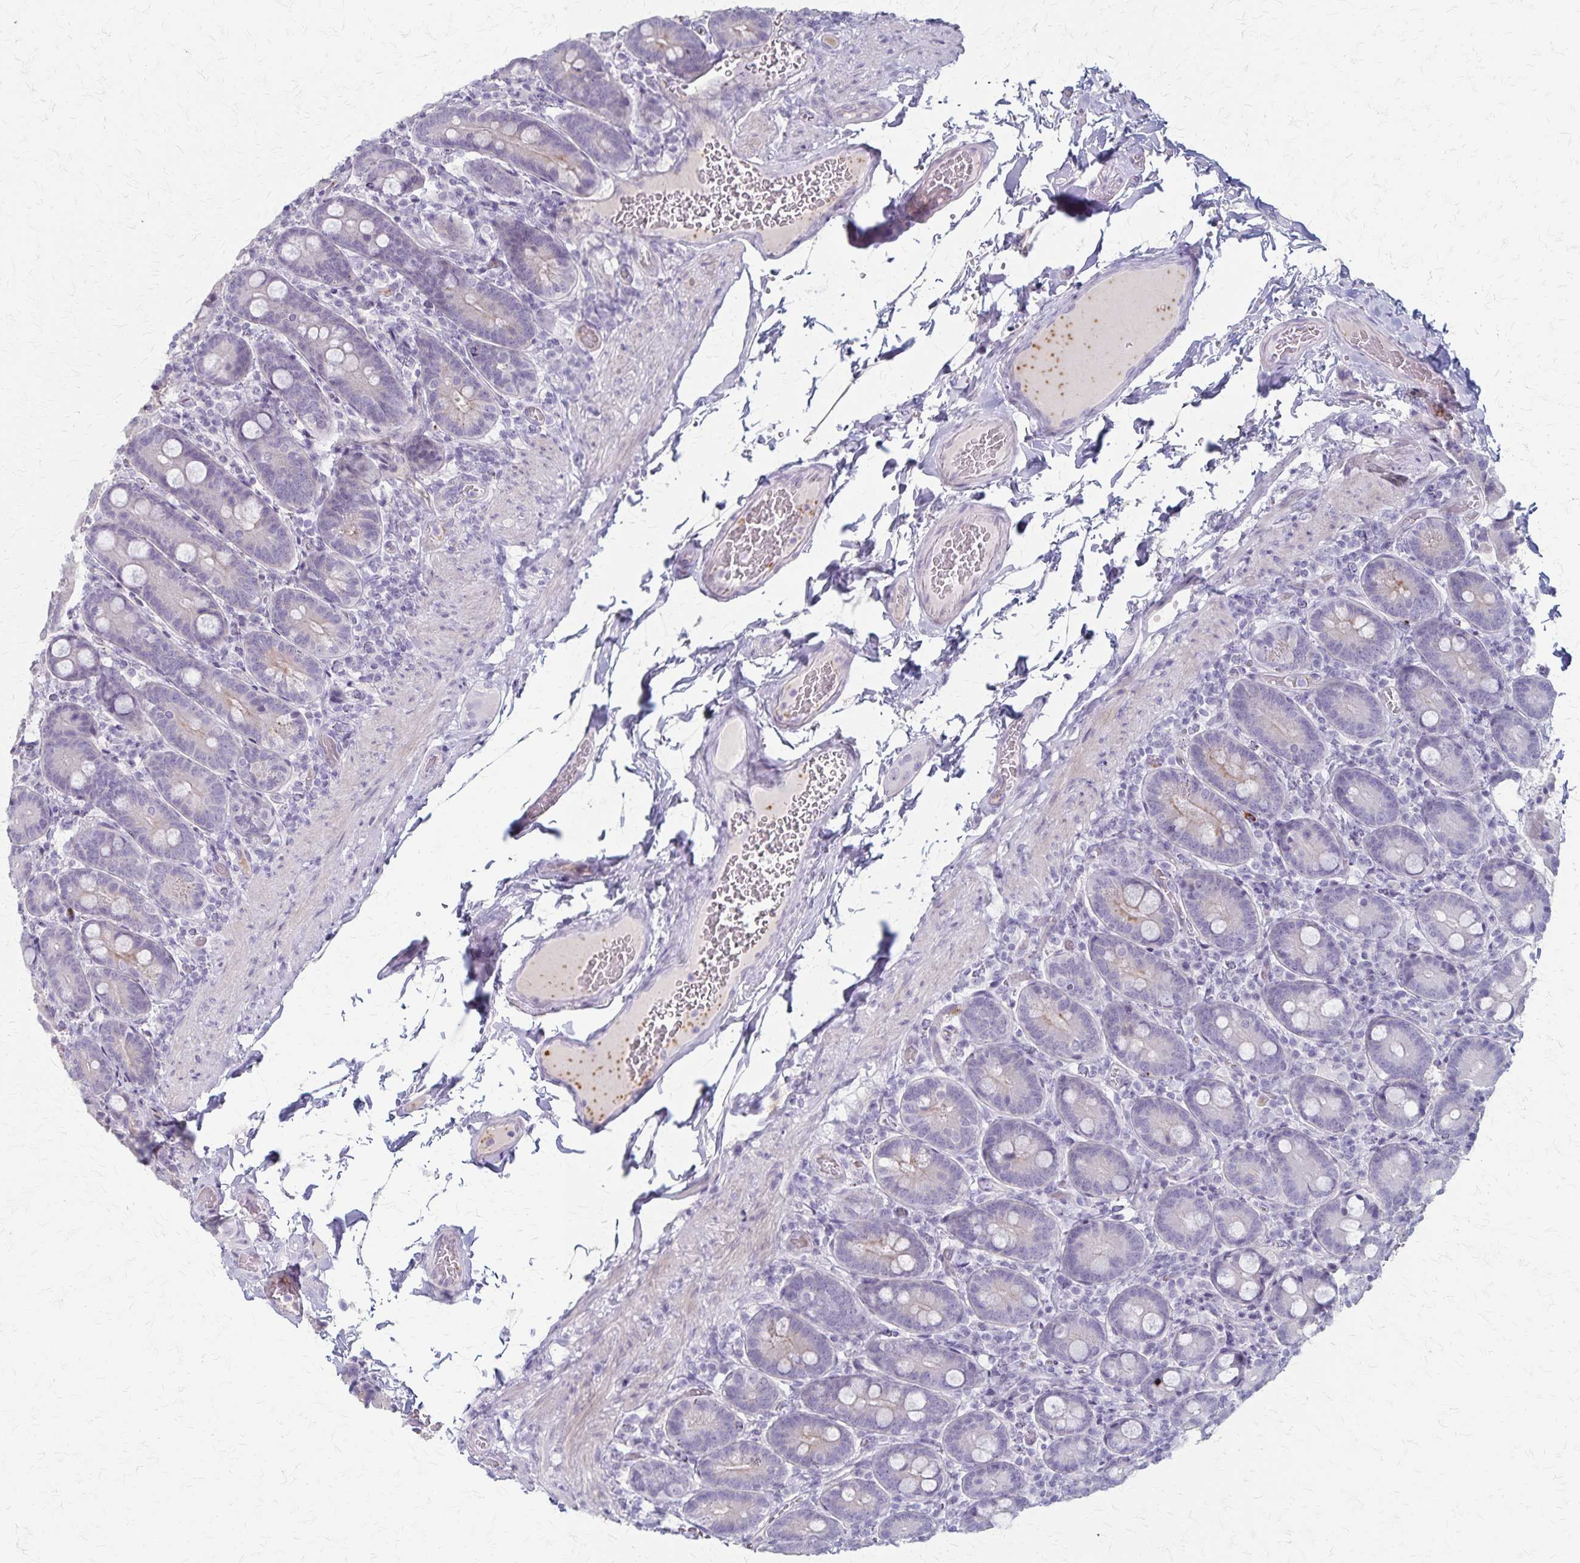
{"staining": {"intensity": "weak", "quantity": "<25%", "location": "cytoplasmic/membranous"}, "tissue": "duodenum", "cell_type": "Glandular cells", "image_type": "normal", "snomed": [{"axis": "morphology", "description": "Normal tissue, NOS"}, {"axis": "topography", "description": "Duodenum"}], "caption": "This micrograph is of normal duodenum stained with IHC to label a protein in brown with the nuclei are counter-stained blue. There is no staining in glandular cells.", "gene": "RASL10B", "patient": {"sex": "female", "age": 62}}